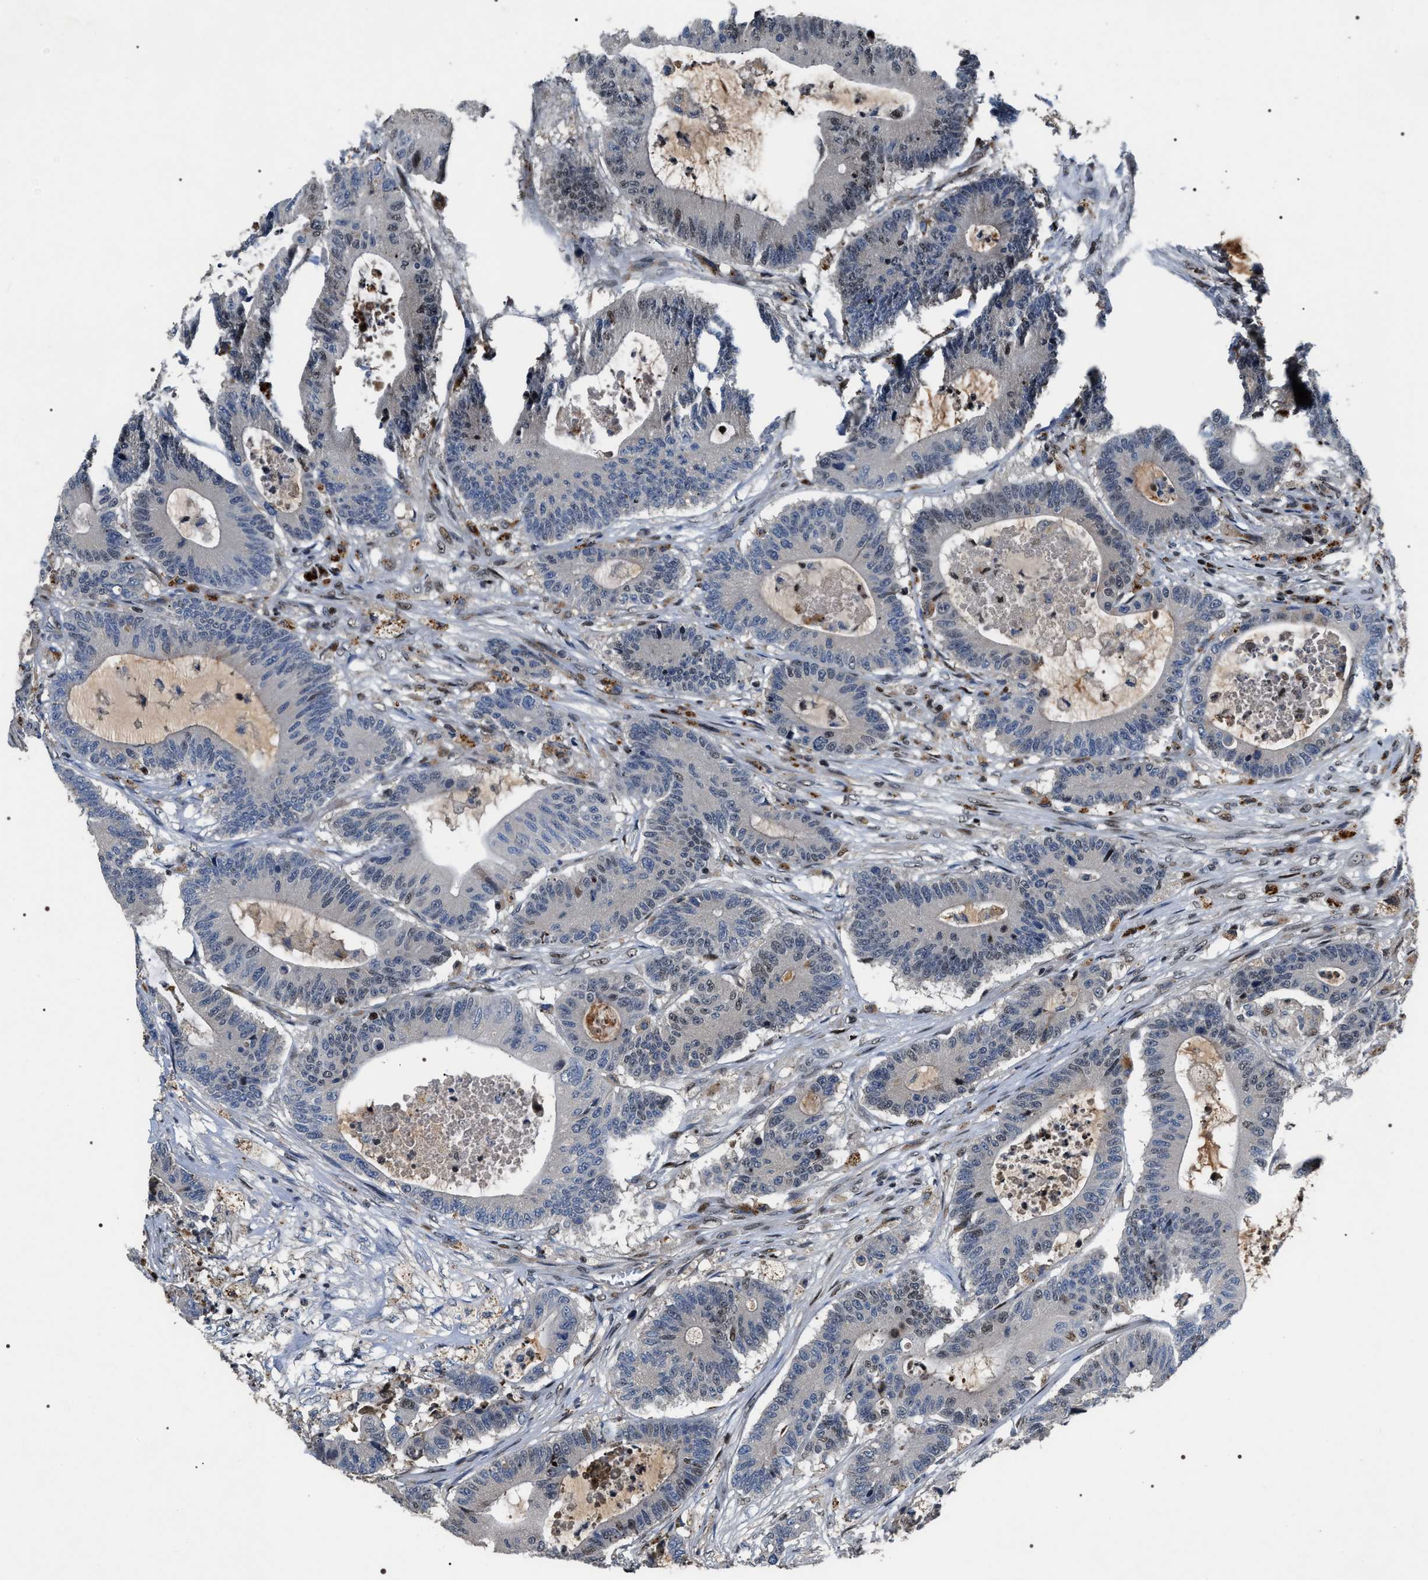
{"staining": {"intensity": "moderate", "quantity": "<25%", "location": "nuclear"}, "tissue": "colorectal cancer", "cell_type": "Tumor cells", "image_type": "cancer", "snomed": [{"axis": "morphology", "description": "Adenocarcinoma, NOS"}, {"axis": "topography", "description": "Colon"}], "caption": "This image displays immunohistochemistry (IHC) staining of human colorectal cancer, with low moderate nuclear positivity in about <25% of tumor cells.", "gene": "C7orf25", "patient": {"sex": "female", "age": 84}}